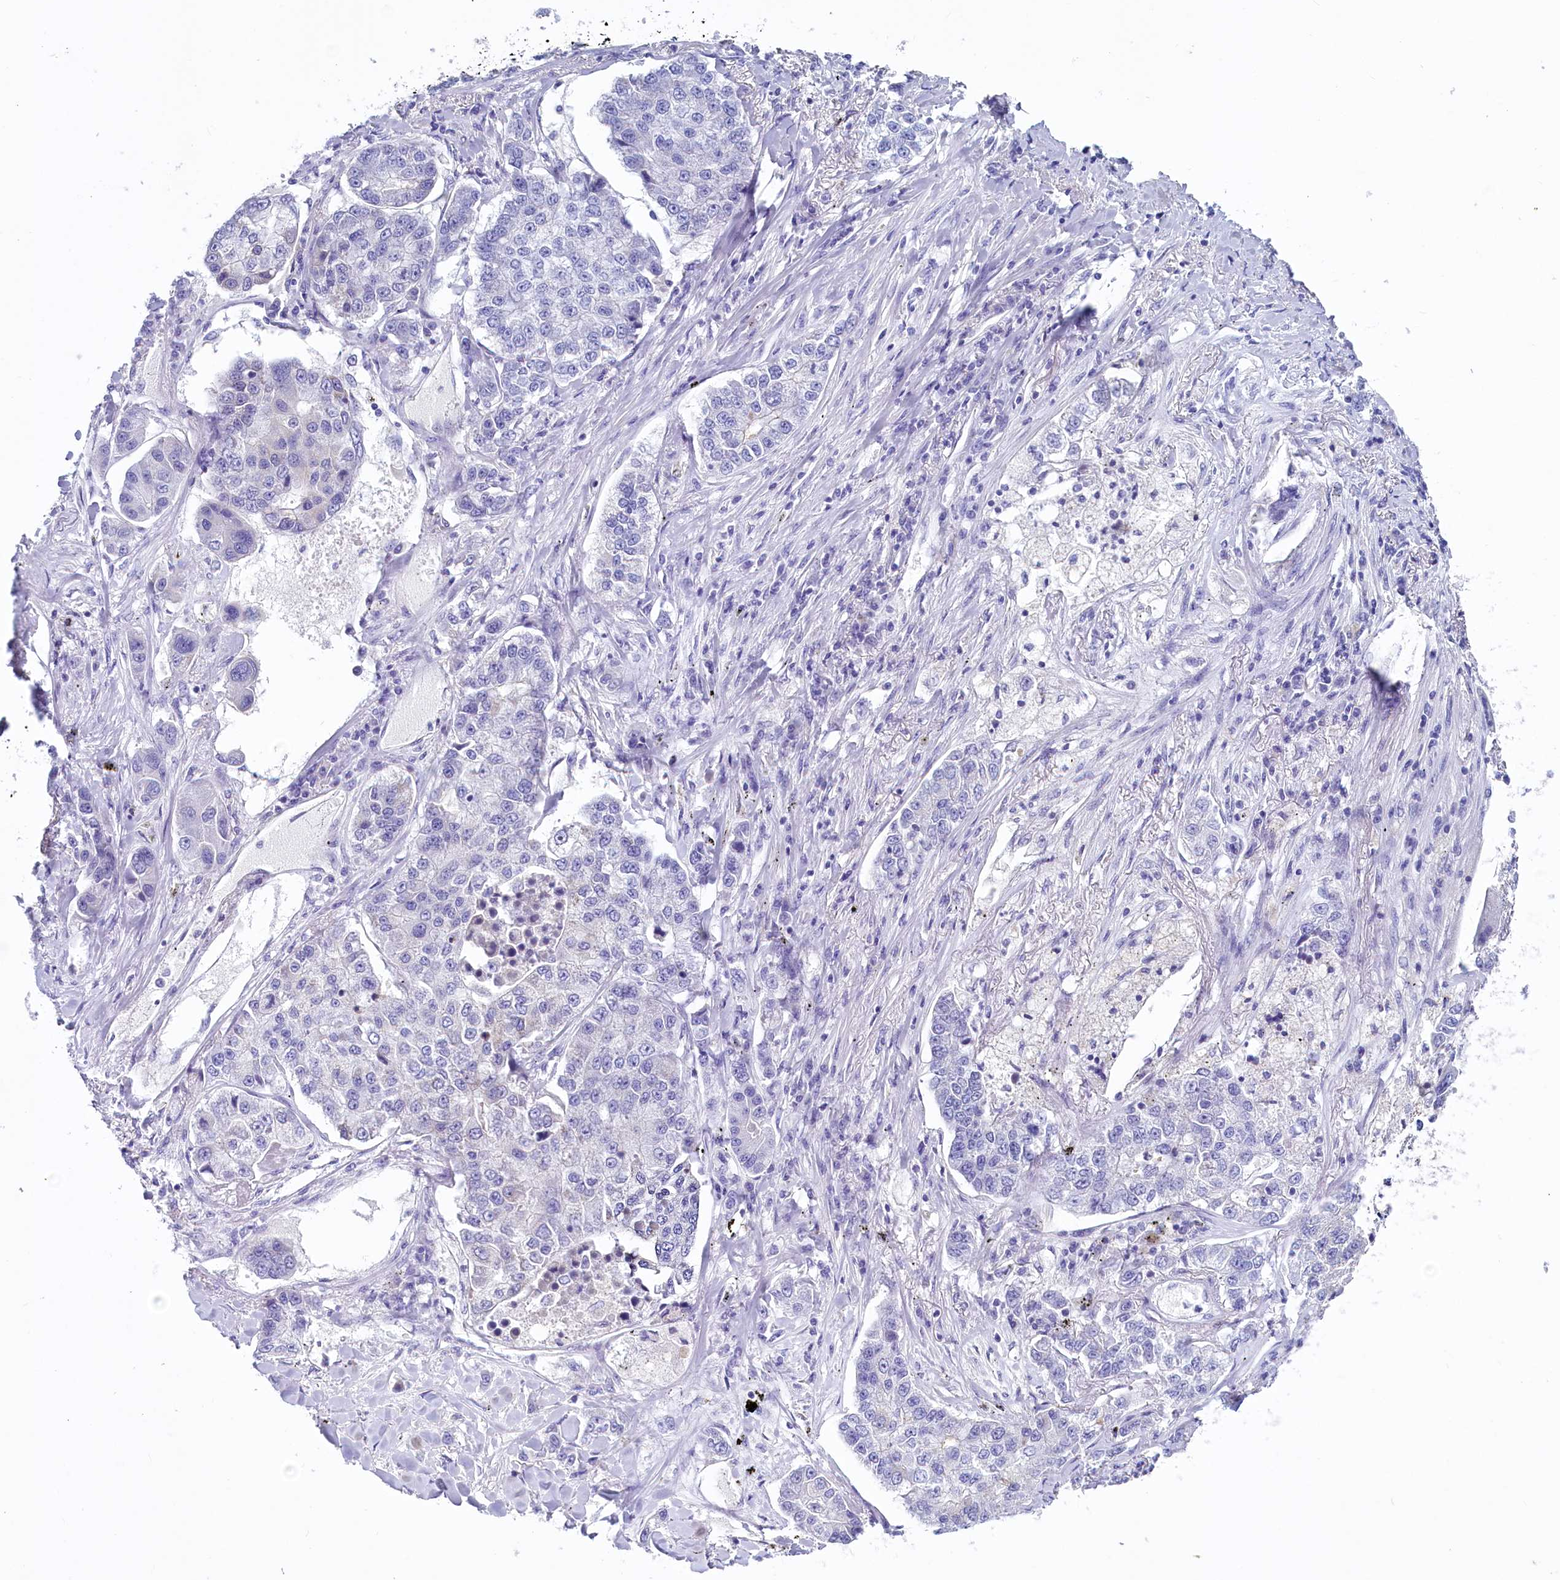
{"staining": {"intensity": "negative", "quantity": "none", "location": "none"}, "tissue": "lung cancer", "cell_type": "Tumor cells", "image_type": "cancer", "snomed": [{"axis": "morphology", "description": "Adenocarcinoma, NOS"}, {"axis": "topography", "description": "Lung"}], "caption": "IHC histopathology image of neoplastic tissue: lung adenocarcinoma stained with DAB exhibits no significant protein positivity in tumor cells.", "gene": "INSC", "patient": {"sex": "male", "age": 49}}